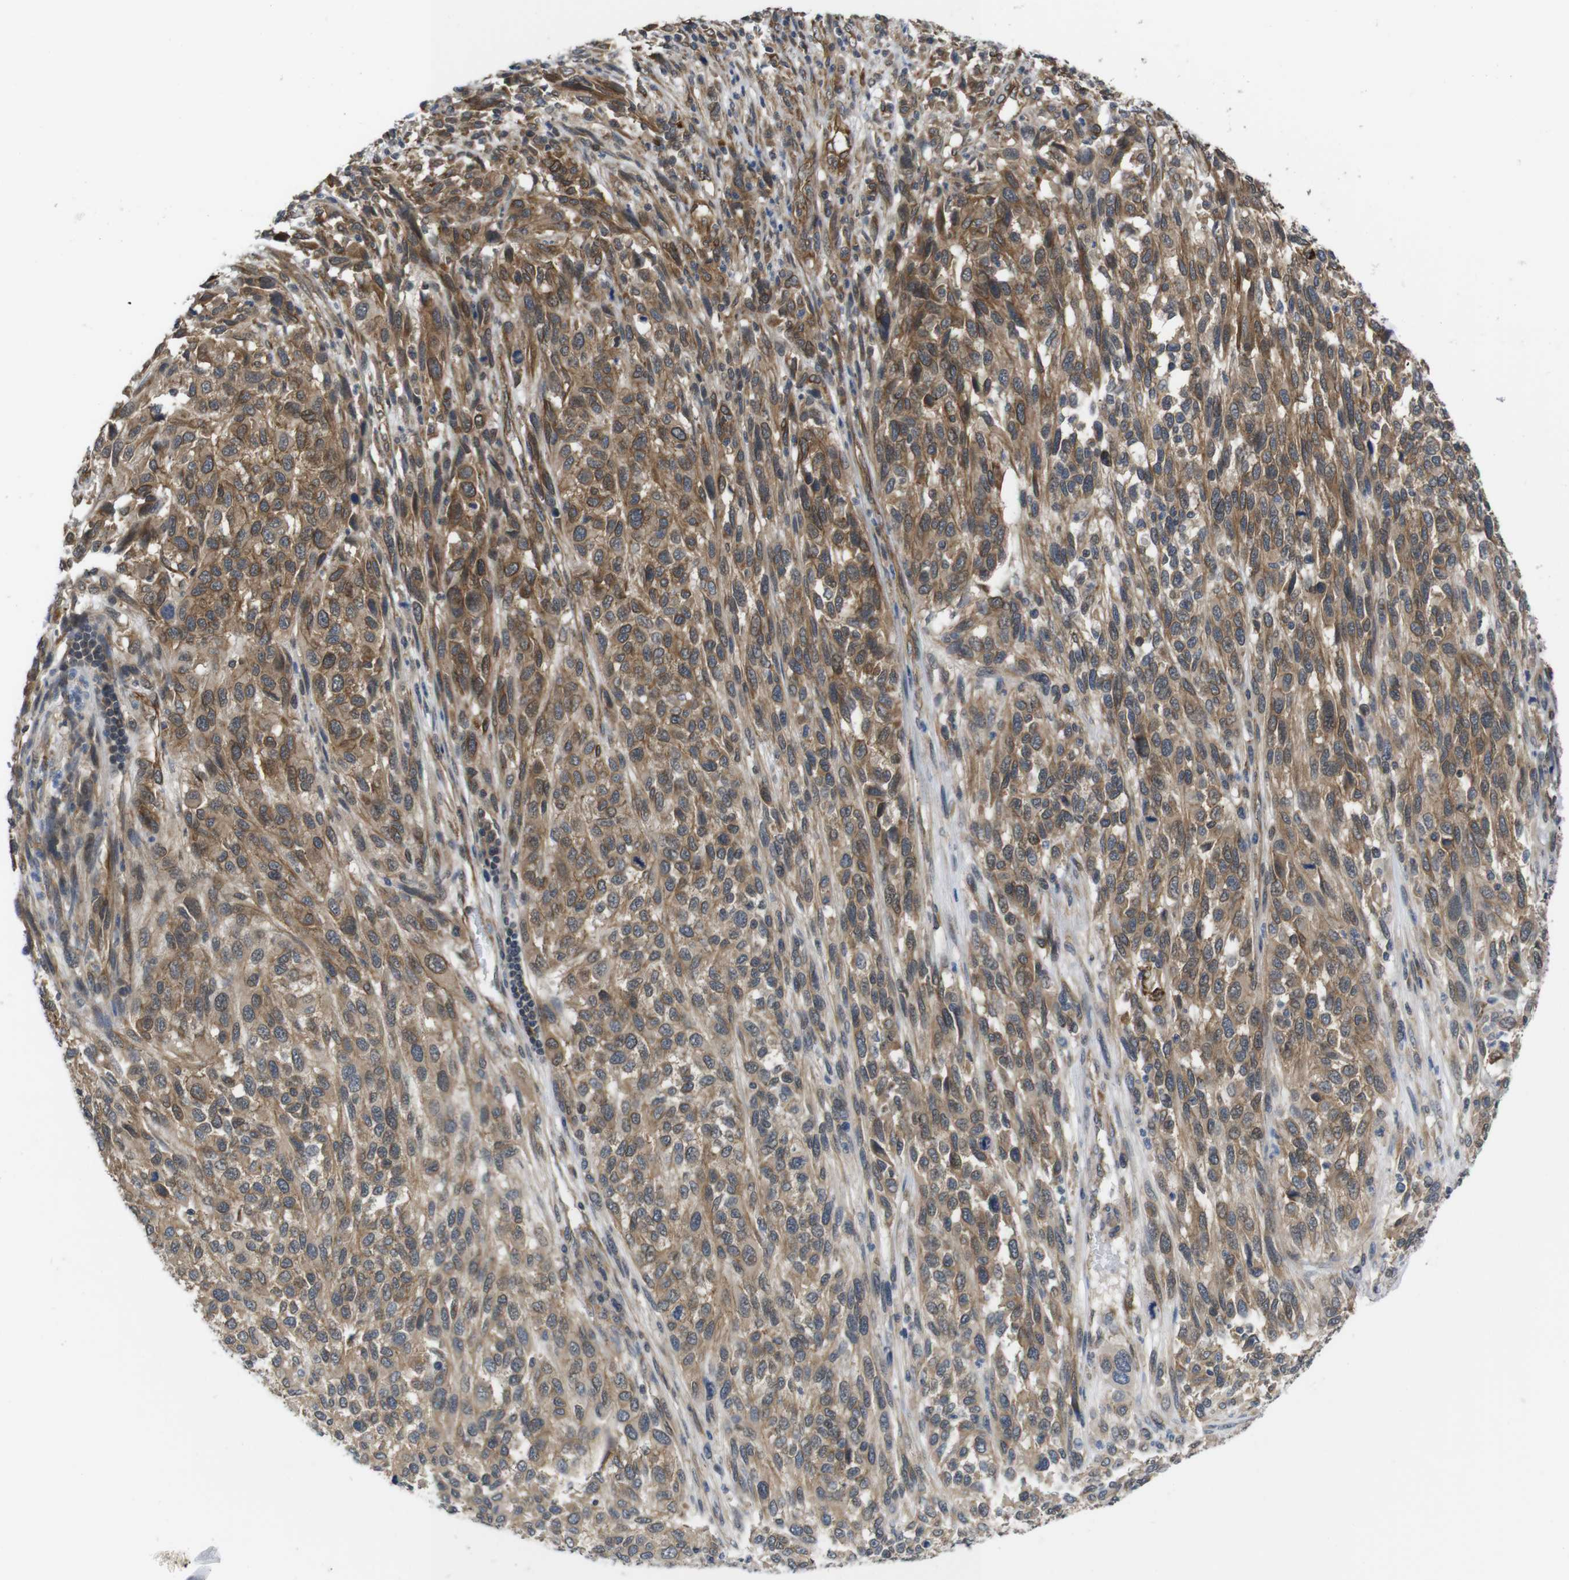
{"staining": {"intensity": "moderate", "quantity": ">75%", "location": "cytoplasmic/membranous"}, "tissue": "melanoma", "cell_type": "Tumor cells", "image_type": "cancer", "snomed": [{"axis": "morphology", "description": "Malignant melanoma, Metastatic site"}, {"axis": "topography", "description": "Lymph node"}], "caption": "Brown immunohistochemical staining in malignant melanoma (metastatic site) shows moderate cytoplasmic/membranous expression in about >75% of tumor cells.", "gene": "ZDHHC5", "patient": {"sex": "male", "age": 61}}